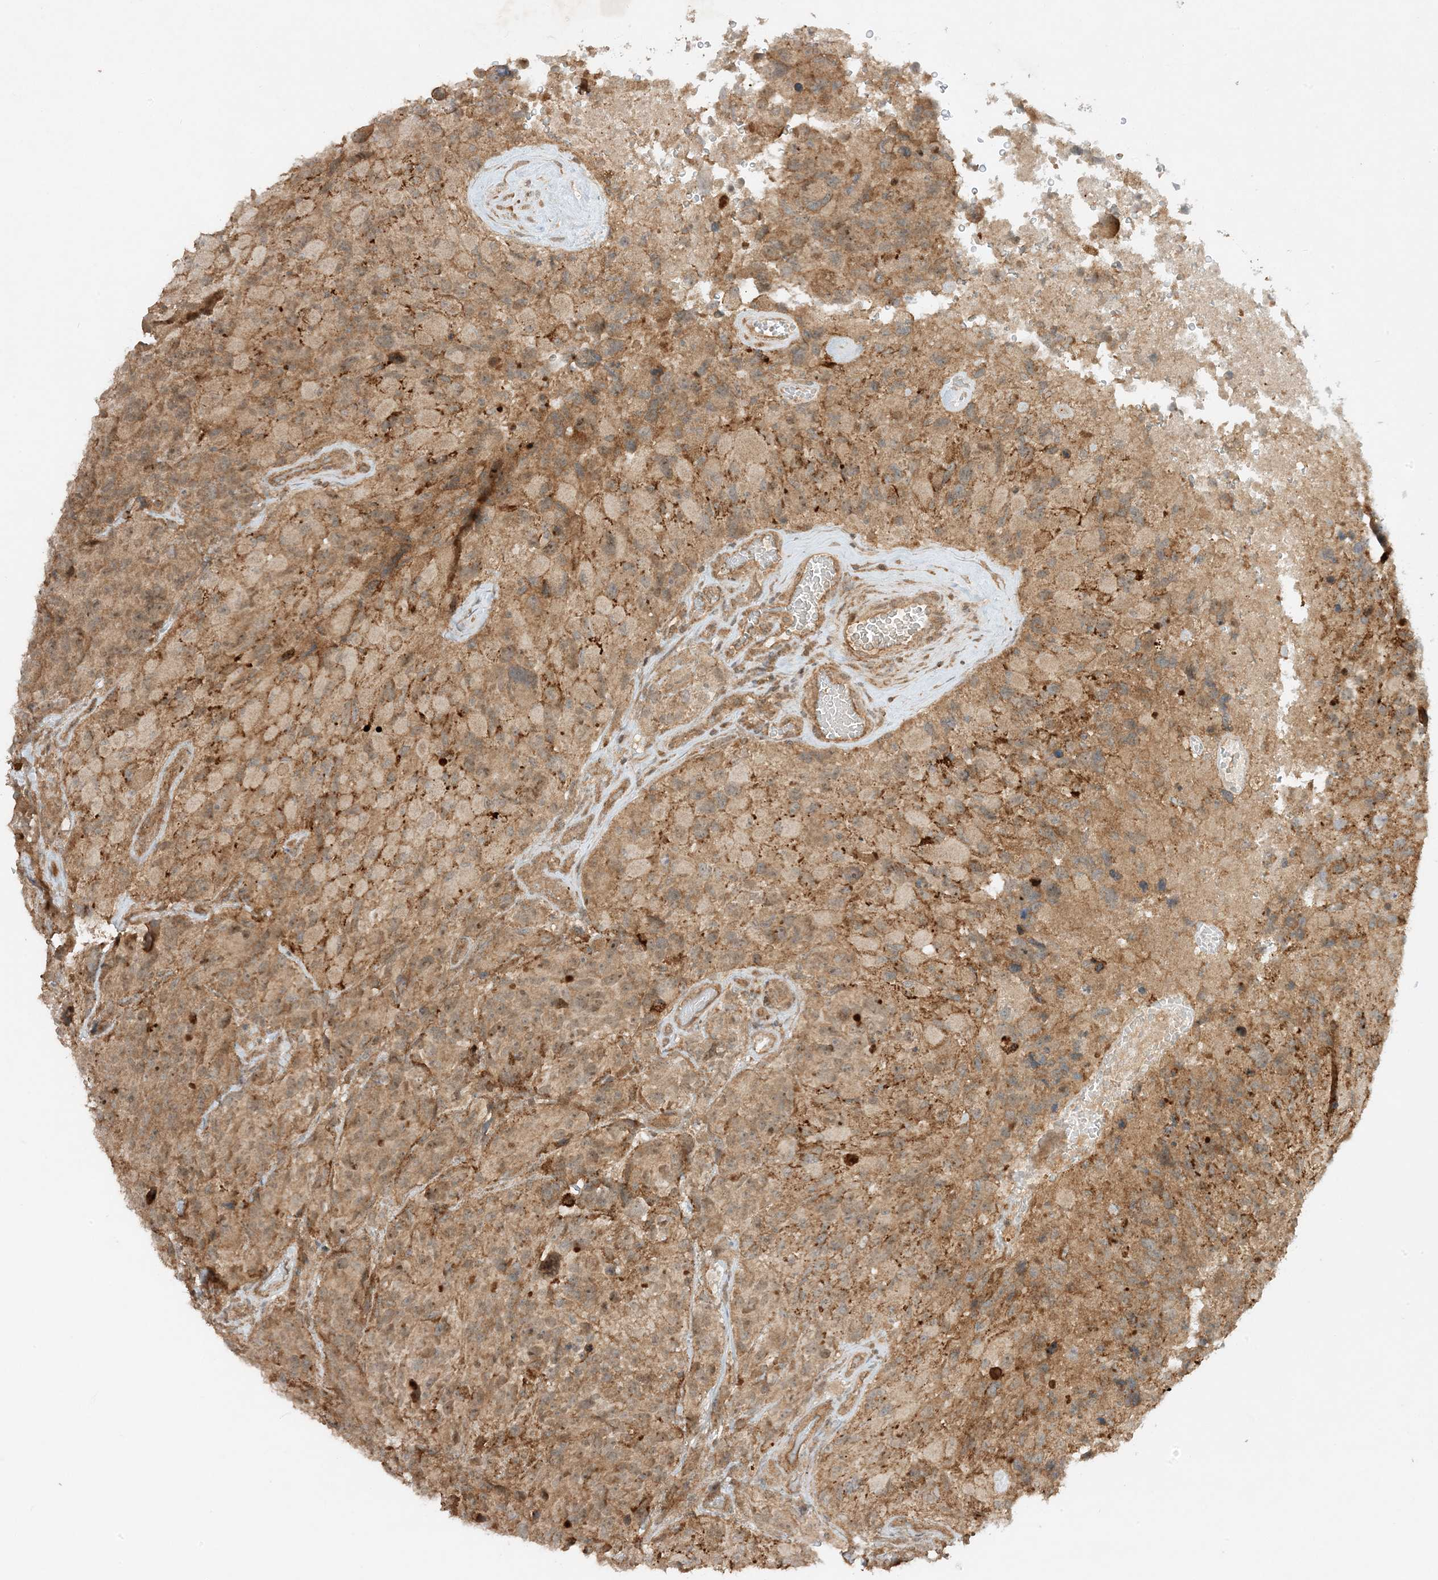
{"staining": {"intensity": "weak", "quantity": ">75%", "location": "cytoplasmic/membranous"}, "tissue": "glioma", "cell_type": "Tumor cells", "image_type": "cancer", "snomed": [{"axis": "morphology", "description": "Glioma, malignant, High grade"}, {"axis": "topography", "description": "Brain"}], "caption": "A photomicrograph of malignant glioma (high-grade) stained for a protein demonstrates weak cytoplasmic/membranous brown staining in tumor cells.", "gene": "XRN1", "patient": {"sex": "male", "age": 69}}